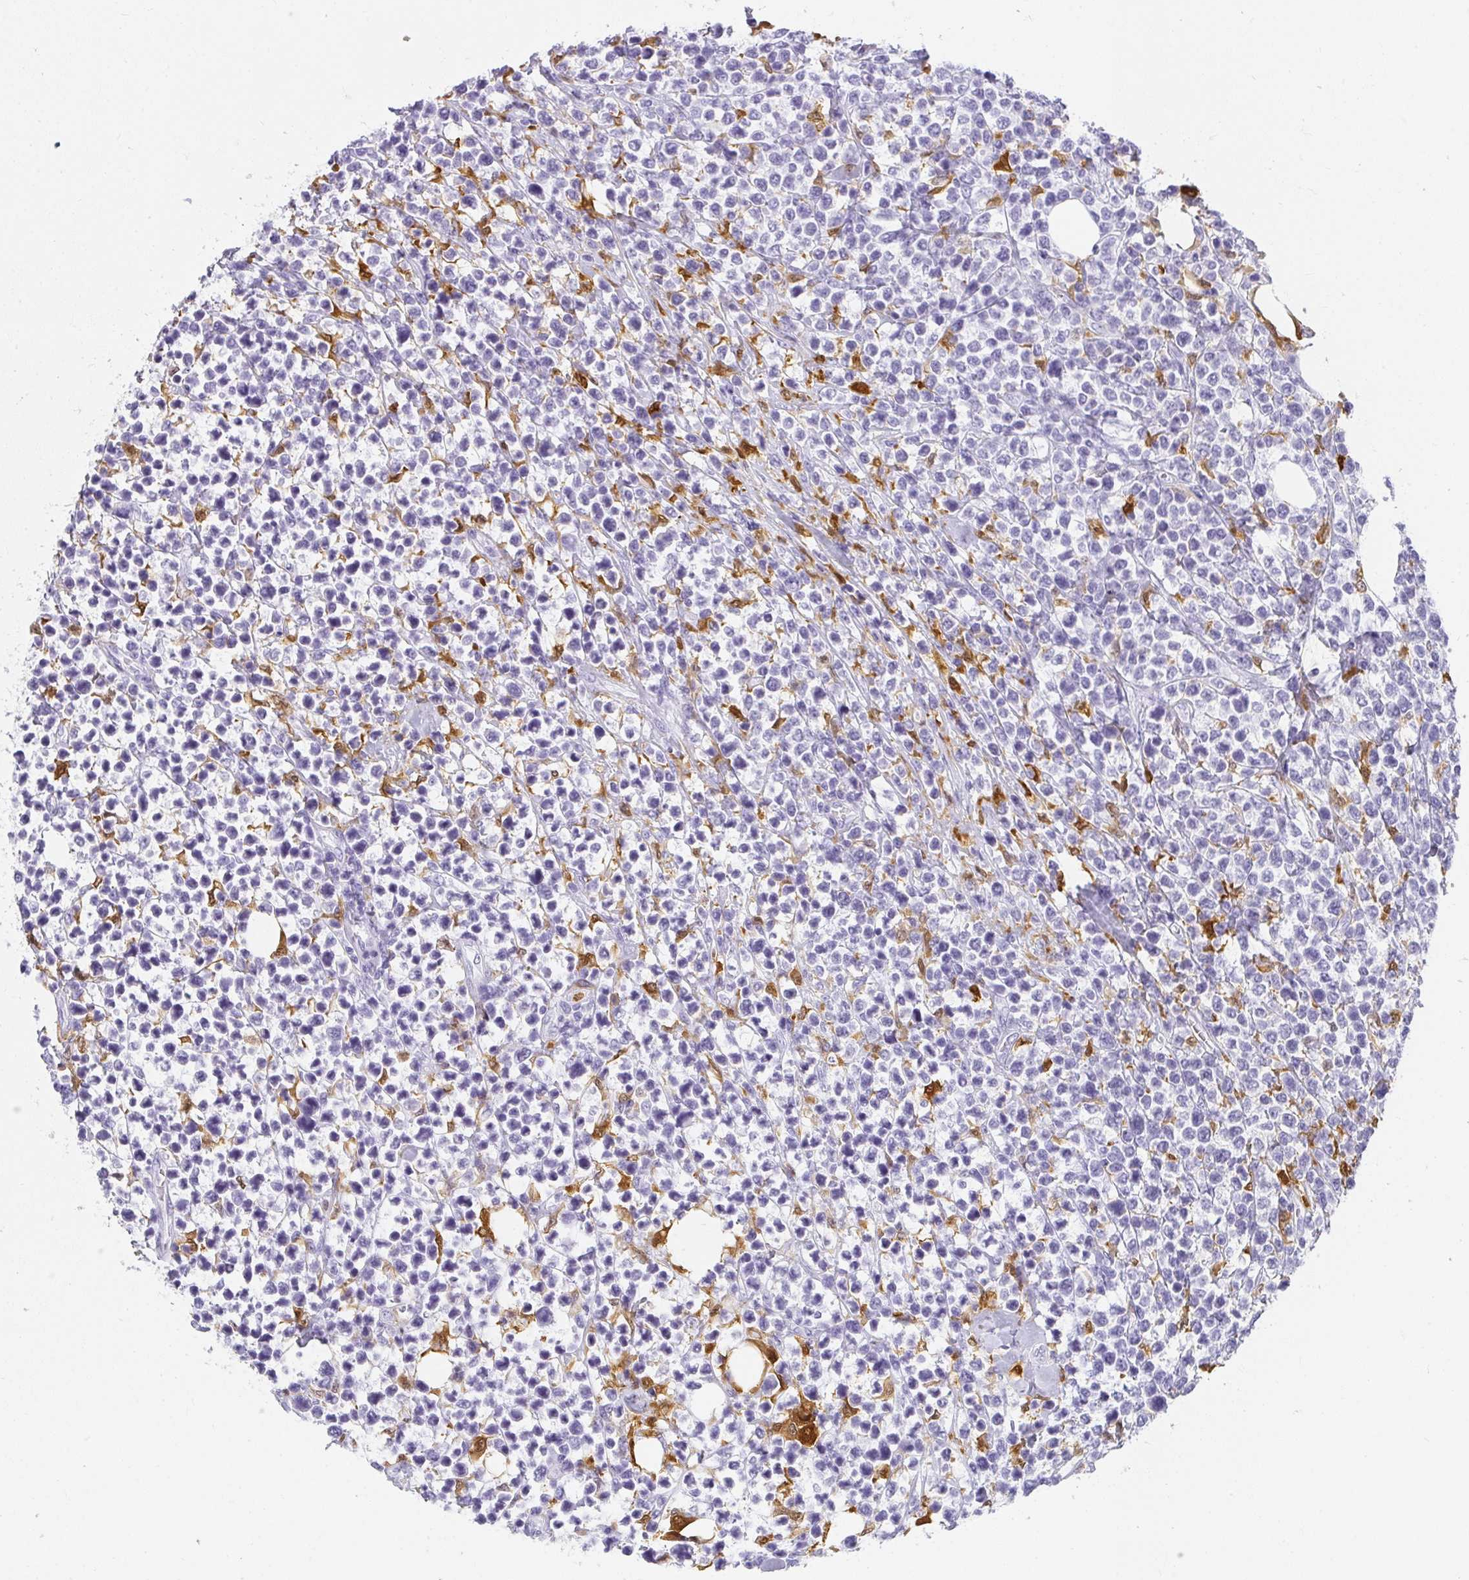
{"staining": {"intensity": "negative", "quantity": "none", "location": "none"}, "tissue": "lymphoma", "cell_type": "Tumor cells", "image_type": "cancer", "snomed": [{"axis": "morphology", "description": "Malignant lymphoma, non-Hodgkin's type, High grade"}, {"axis": "topography", "description": "Soft tissue"}], "caption": "Immunohistochemical staining of lymphoma shows no significant staining in tumor cells.", "gene": "HK3", "patient": {"sex": "female", "age": 56}}